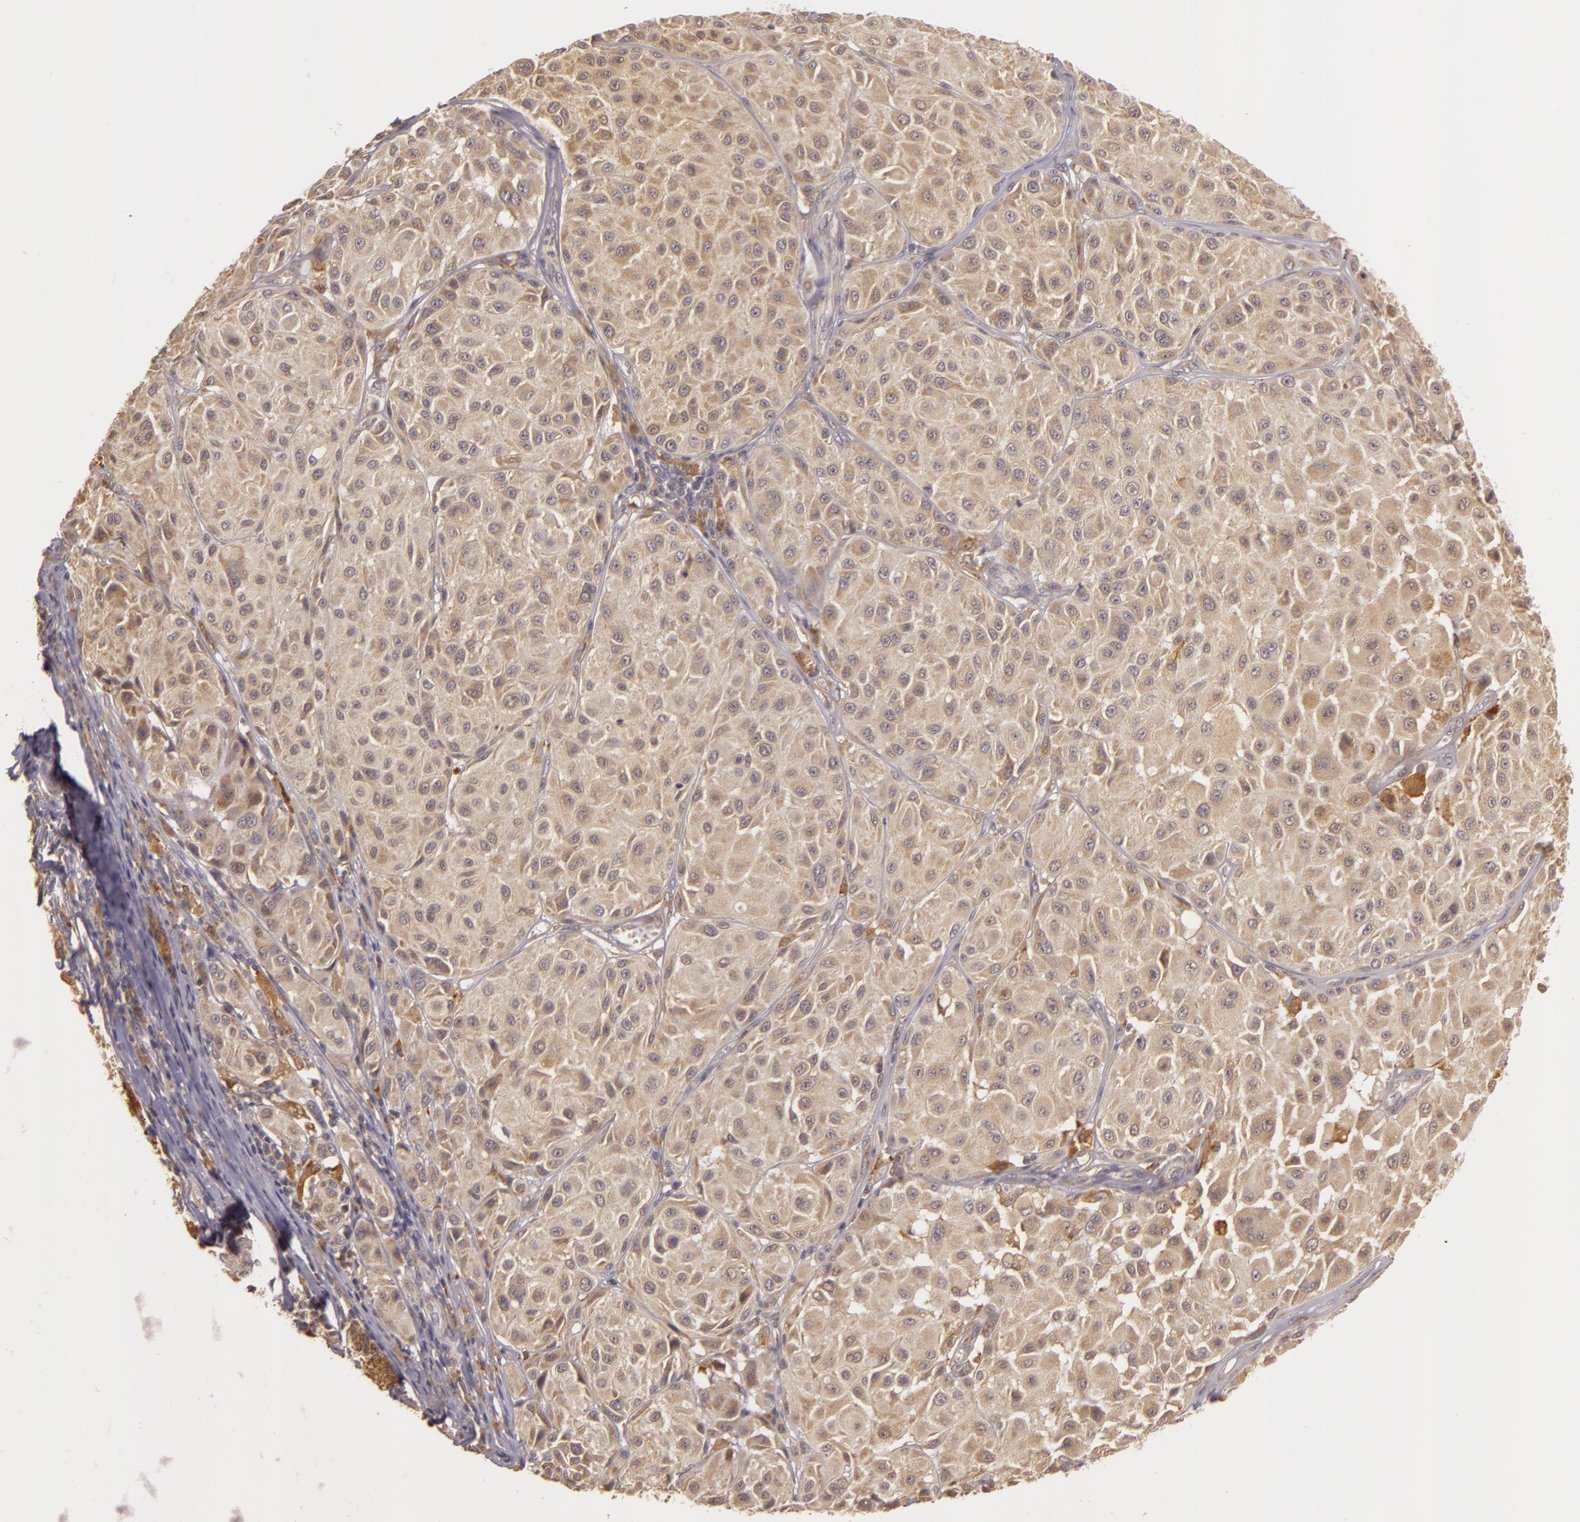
{"staining": {"intensity": "moderate", "quantity": ">75%", "location": "cytoplasmic/membranous"}, "tissue": "melanoma", "cell_type": "Tumor cells", "image_type": "cancer", "snomed": [{"axis": "morphology", "description": "Malignant melanoma, NOS"}, {"axis": "topography", "description": "Skin"}], "caption": "Protein staining displays moderate cytoplasmic/membranous expression in approximately >75% of tumor cells in malignant melanoma.", "gene": "PPP1R3F", "patient": {"sex": "male", "age": 36}}